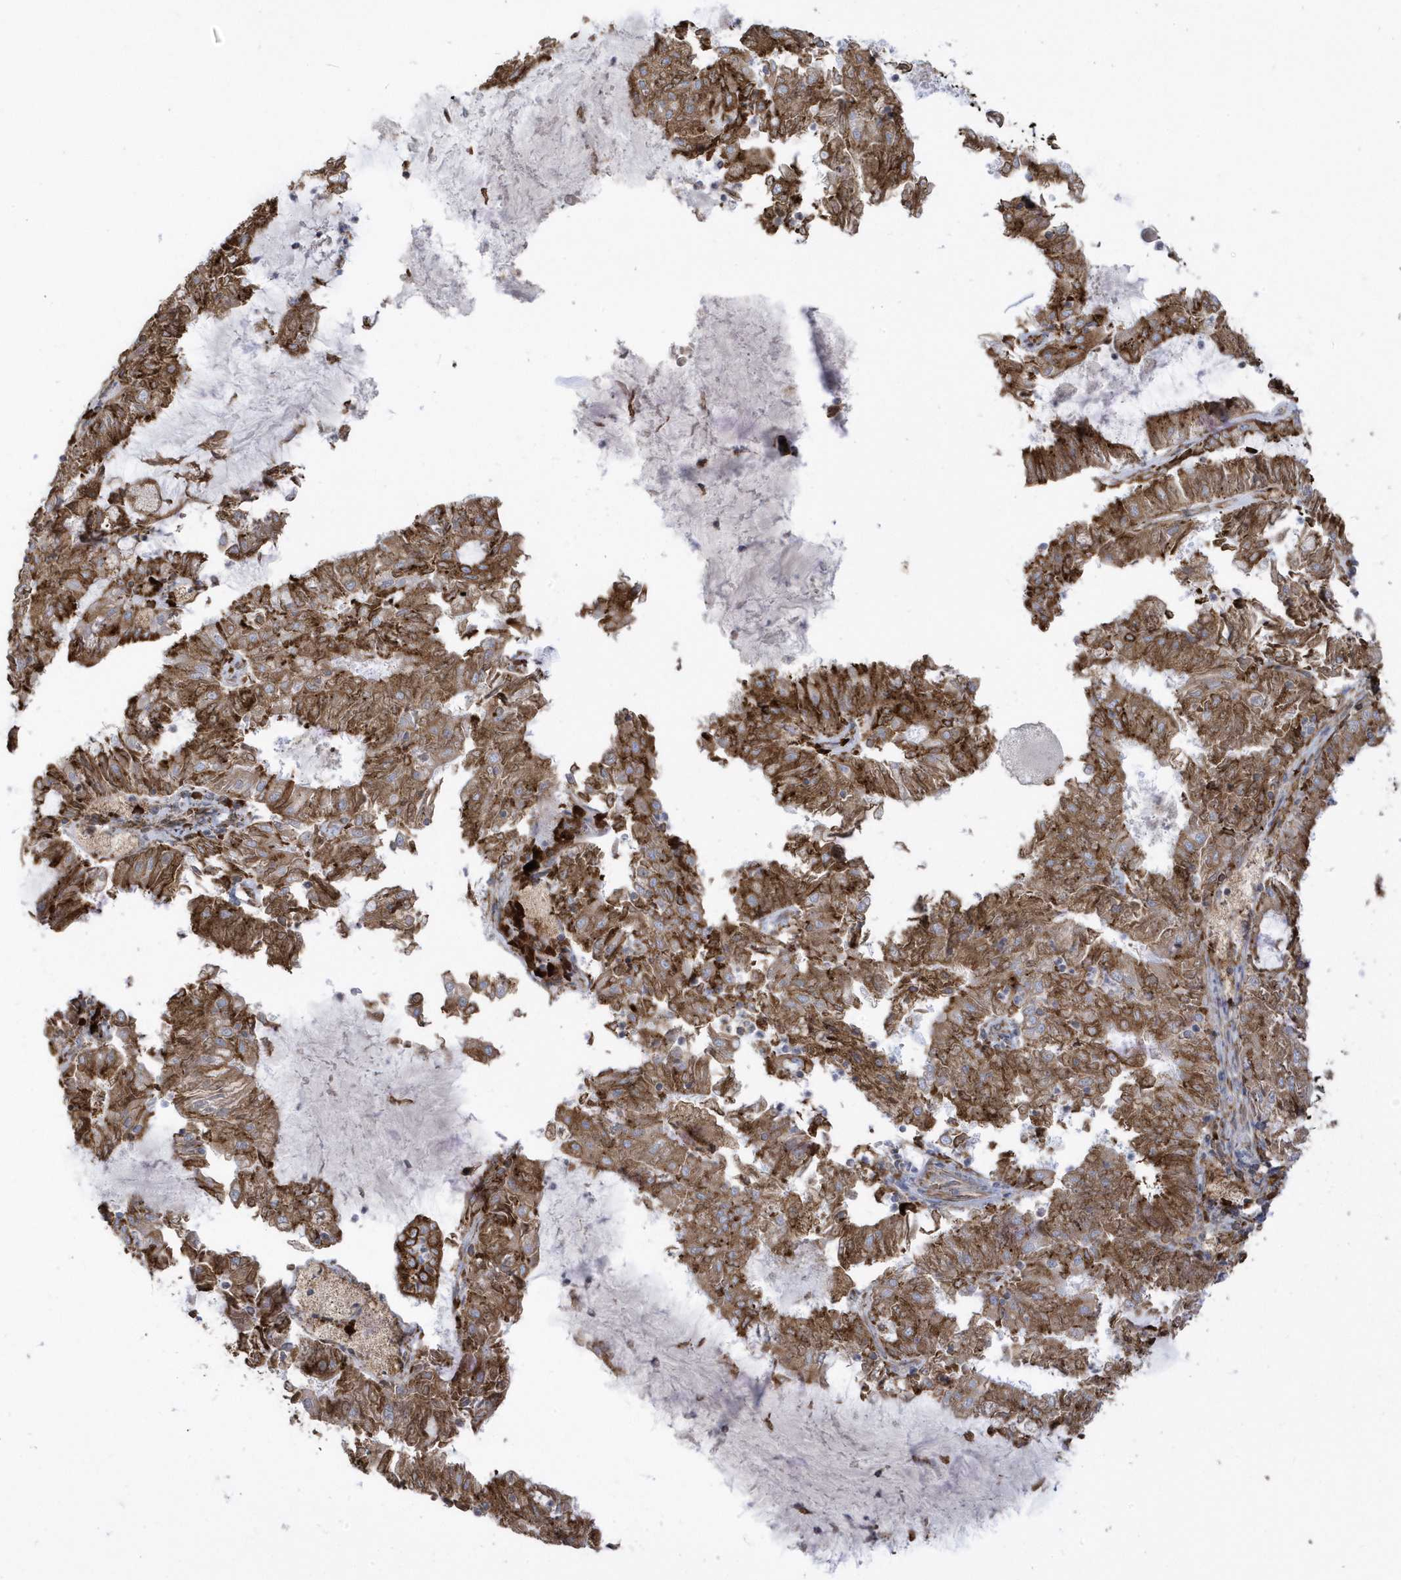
{"staining": {"intensity": "strong", "quantity": ">75%", "location": "cytoplasmic/membranous"}, "tissue": "endometrial cancer", "cell_type": "Tumor cells", "image_type": "cancer", "snomed": [{"axis": "morphology", "description": "Adenocarcinoma, NOS"}, {"axis": "topography", "description": "Endometrium"}], "caption": "The histopathology image exhibits staining of endometrial adenocarcinoma, revealing strong cytoplasmic/membranous protein staining (brown color) within tumor cells.", "gene": "PDIA6", "patient": {"sex": "female", "age": 57}}